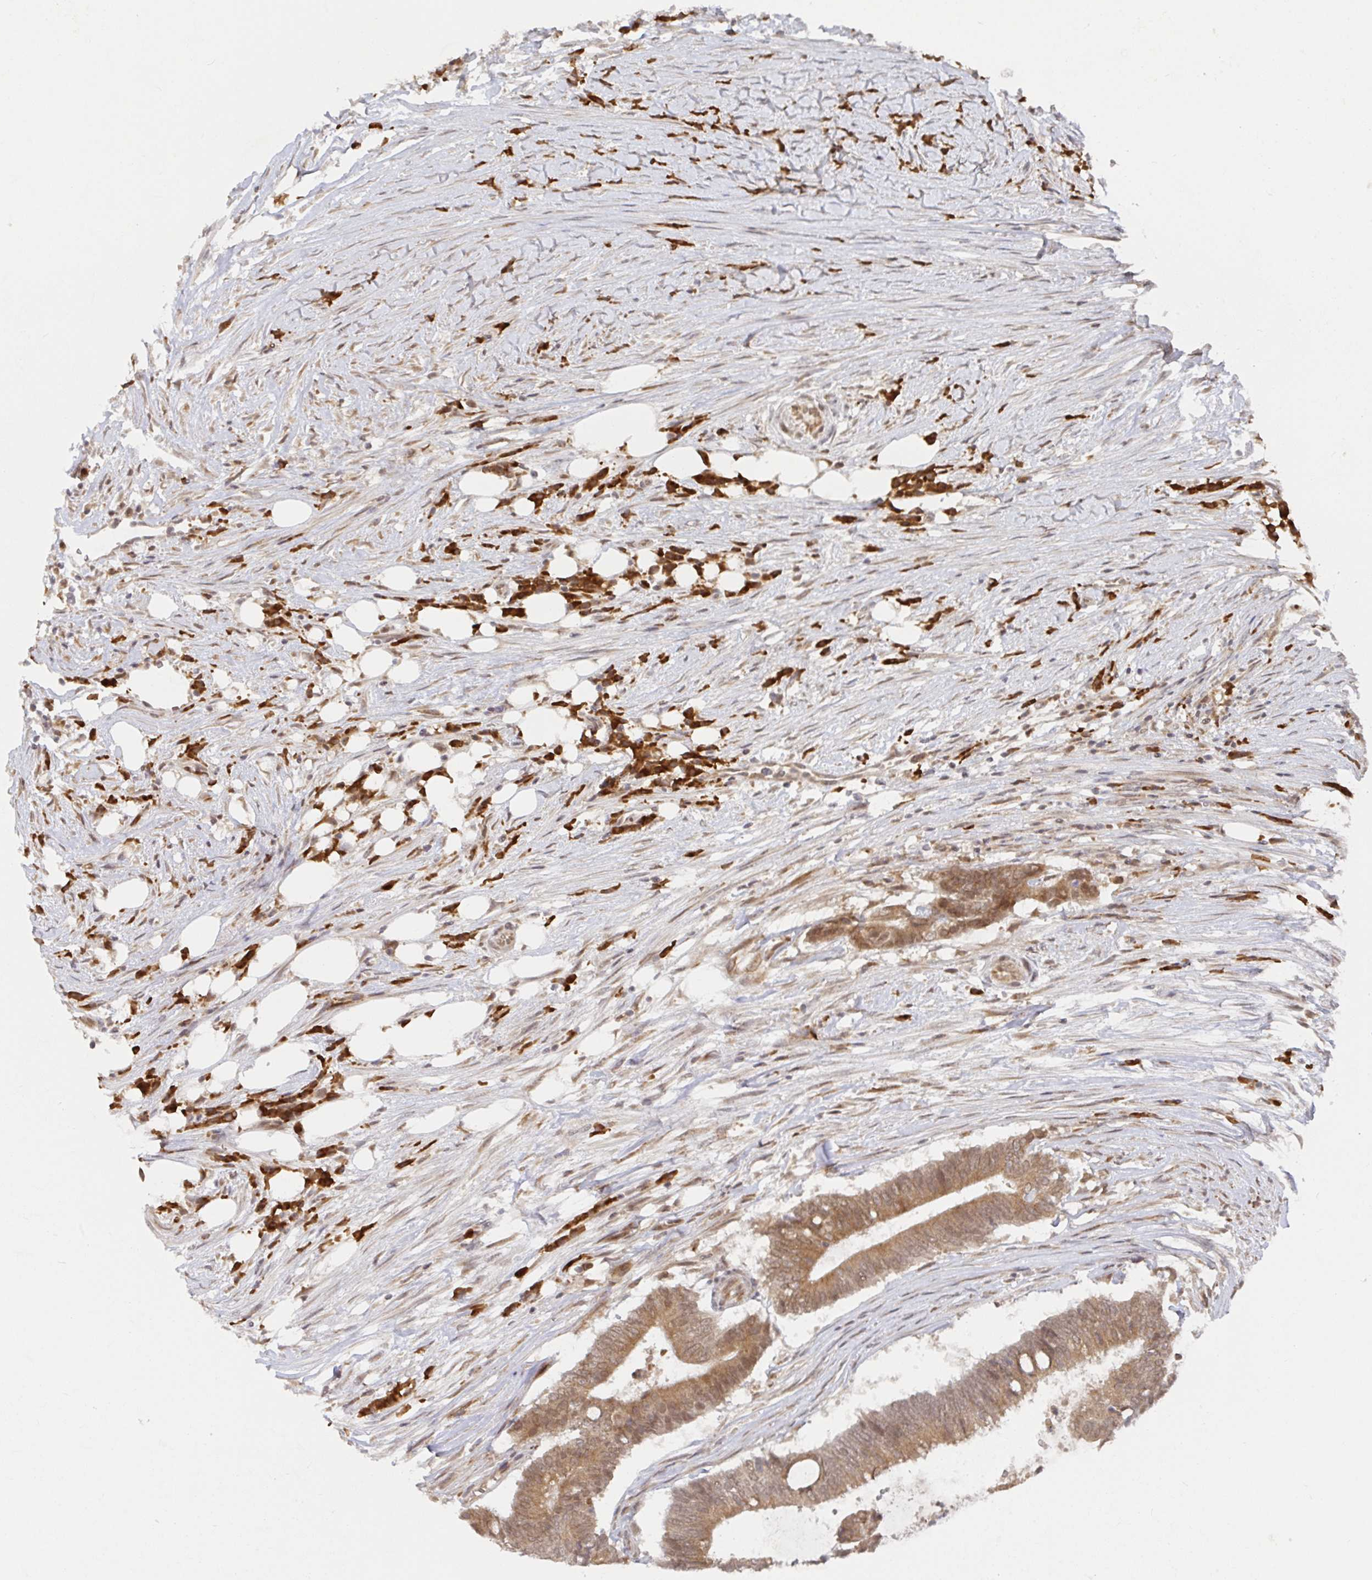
{"staining": {"intensity": "moderate", "quantity": ">75%", "location": "cytoplasmic/membranous"}, "tissue": "colorectal cancer", "cell_type": "Tumor cells", "image_type": "cancer", "snomed": [{"axis": "morphology", "description": "Adenocarcinoma, NOS"}, {"axis": "topography", "description": "Colon"}], "caption": "Approximately >75% of tumor cells in colorectal cancer demonstrate moderate cytoplasmic/membranous protein staining as visualized by brown immunohistochemical staining.", "gene": "ALG1", "patient": {"sex": "female", "age": 43}}